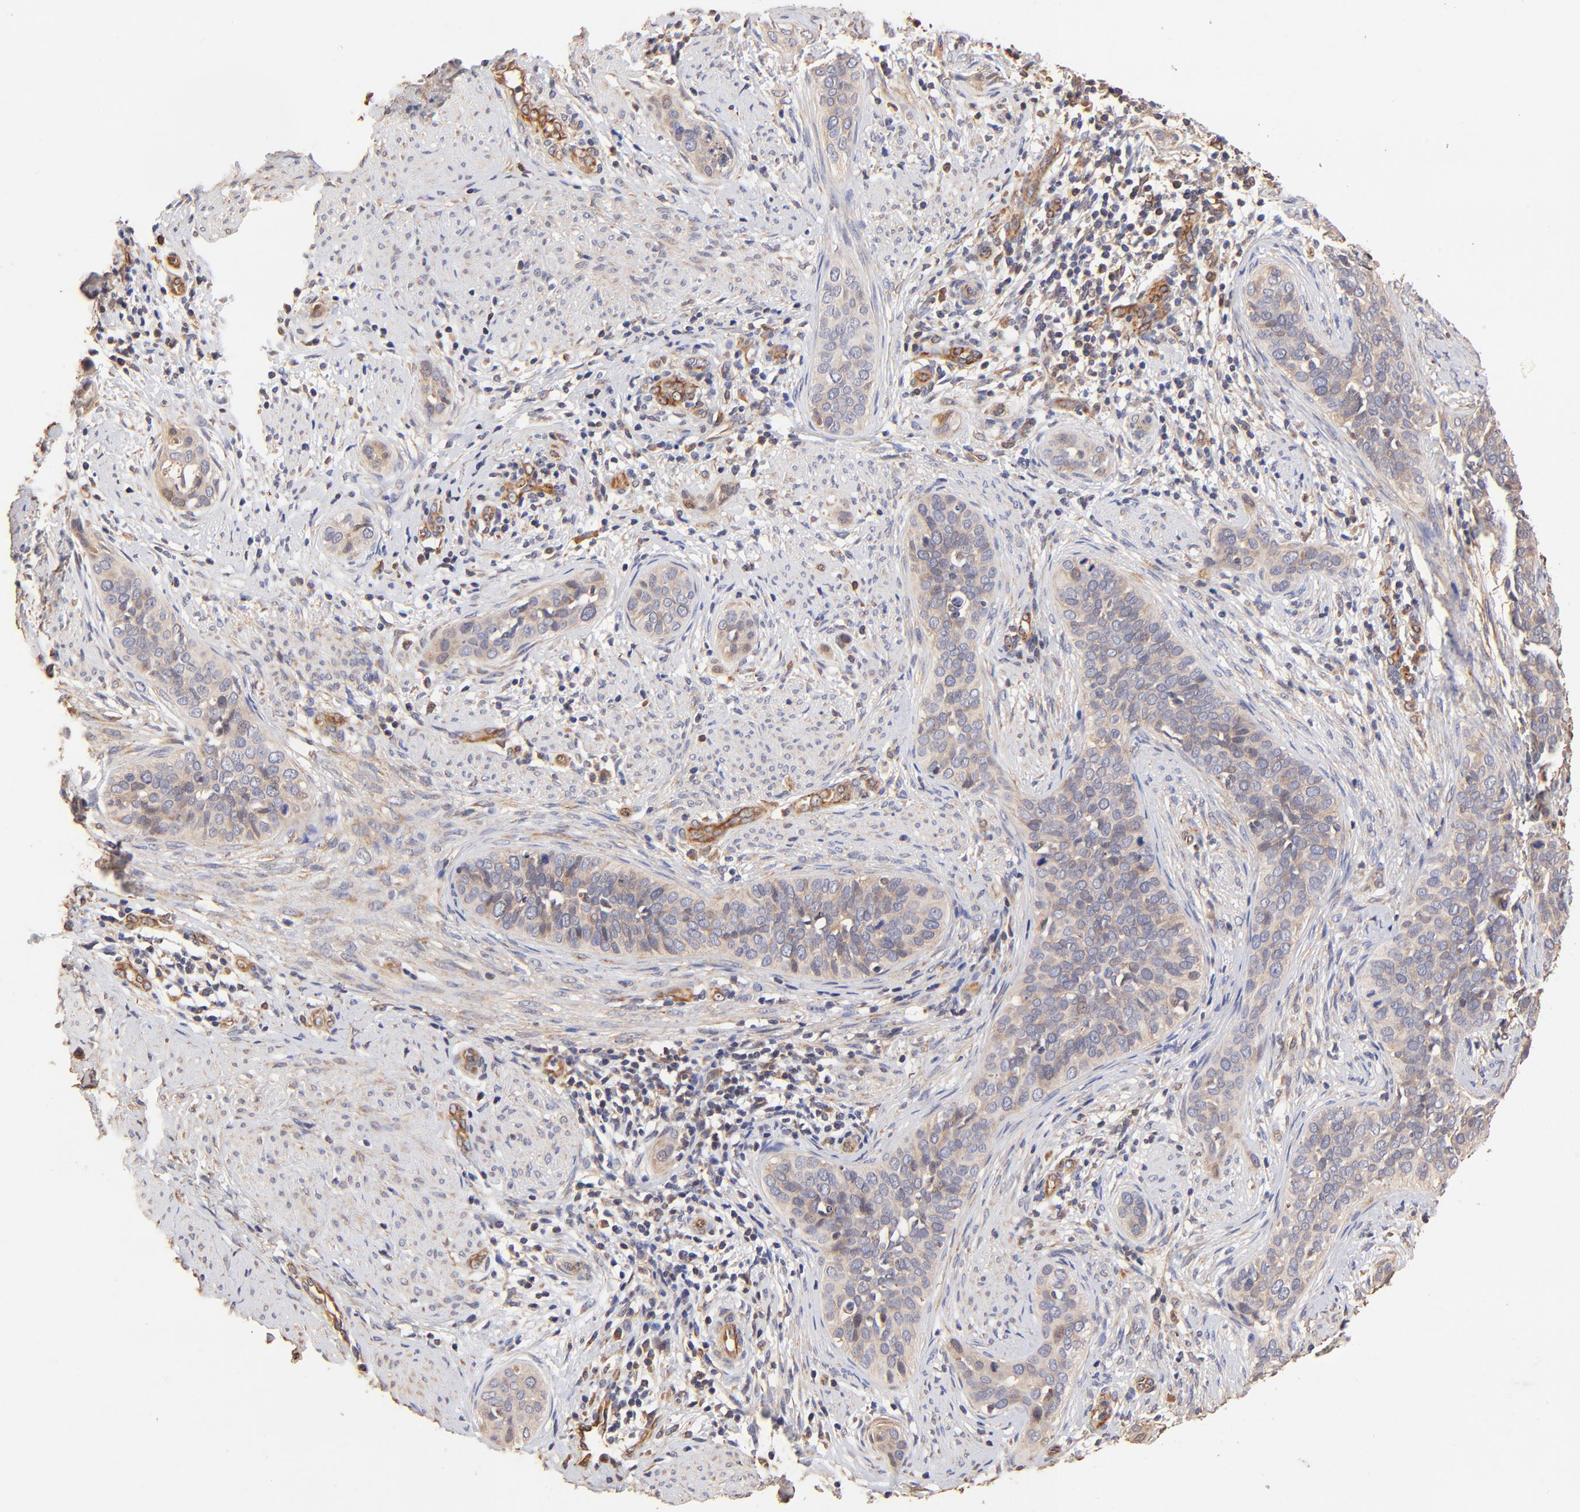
{"staining": {"intensity": "weak", "quantity": ">75%", "location": "cytoplasmic/membranous"}, "tissue": "cervical cancer", "cell_type": "Tumor cells", "image_type": "cancer", "snomed": [{"axis": "morphology", "description": "Squamous cell carcinoma, NOS"}, {"axis": "topography", "description": "Cervix"}], "caption": "Squamous cell carcinoma (cervical) tissue exhibits weak cytoplasmic/membranous expression in about >75% of tumor cells", "gene": "TNFAIP3", "patient": {"sex": "female", "age": 31}}